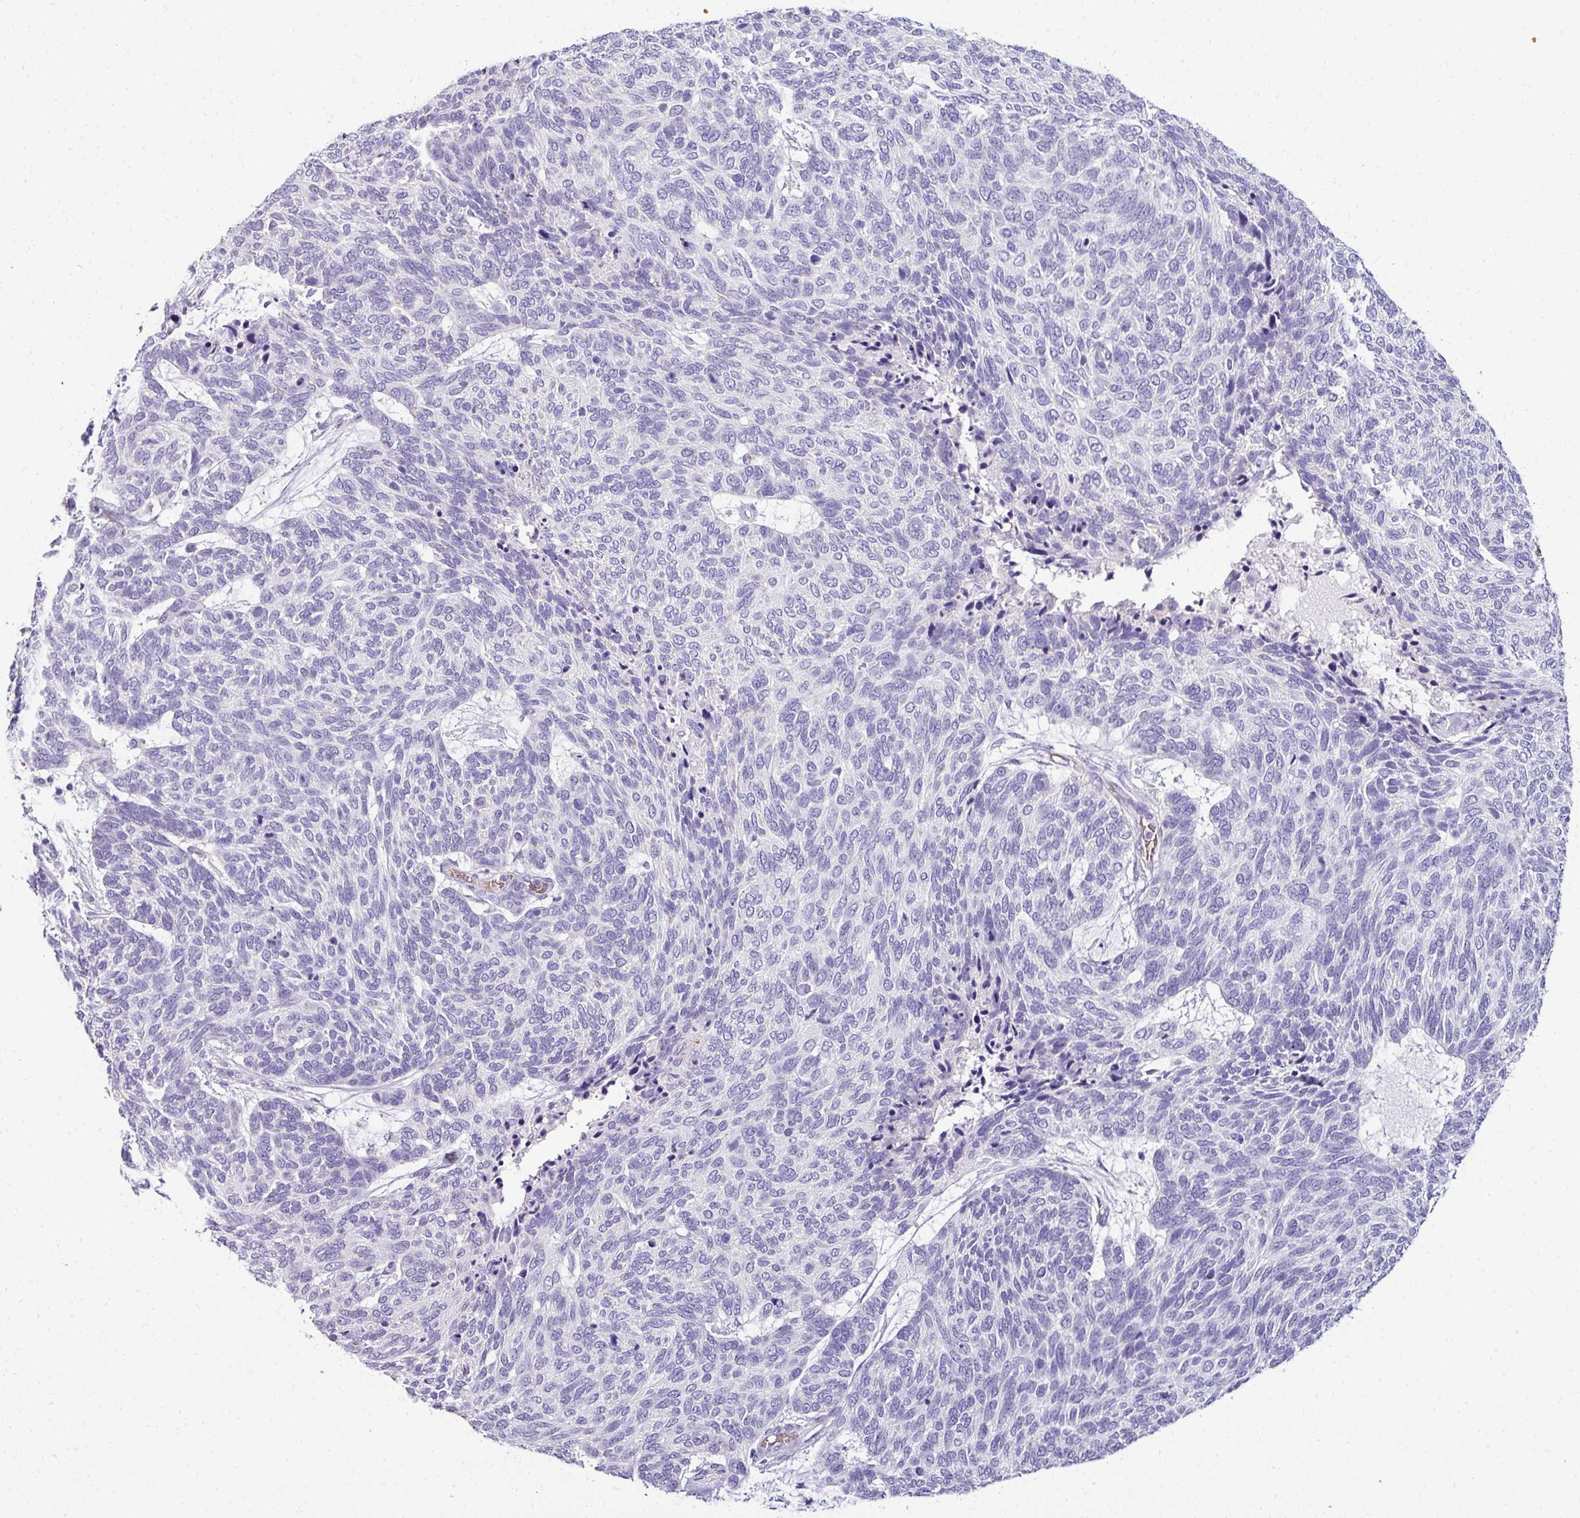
{"staining": {"intensity": "negative", "quantity": "none", "location": "none"}, "tissue": "skin cancer", "cell_type": "Tumor cells", "image_type": "cancer", "snomed": [{"axis": "morphology", "description": "Basal cell carcinoma"}, {"axis": "topography", "description": "Skin"}], "caption": "Tumor cells are negative for protein expression in human basal cell carcinoma (skin).", "gene": "NAPSA", "patient": {"sex": "female", "age": 65}}